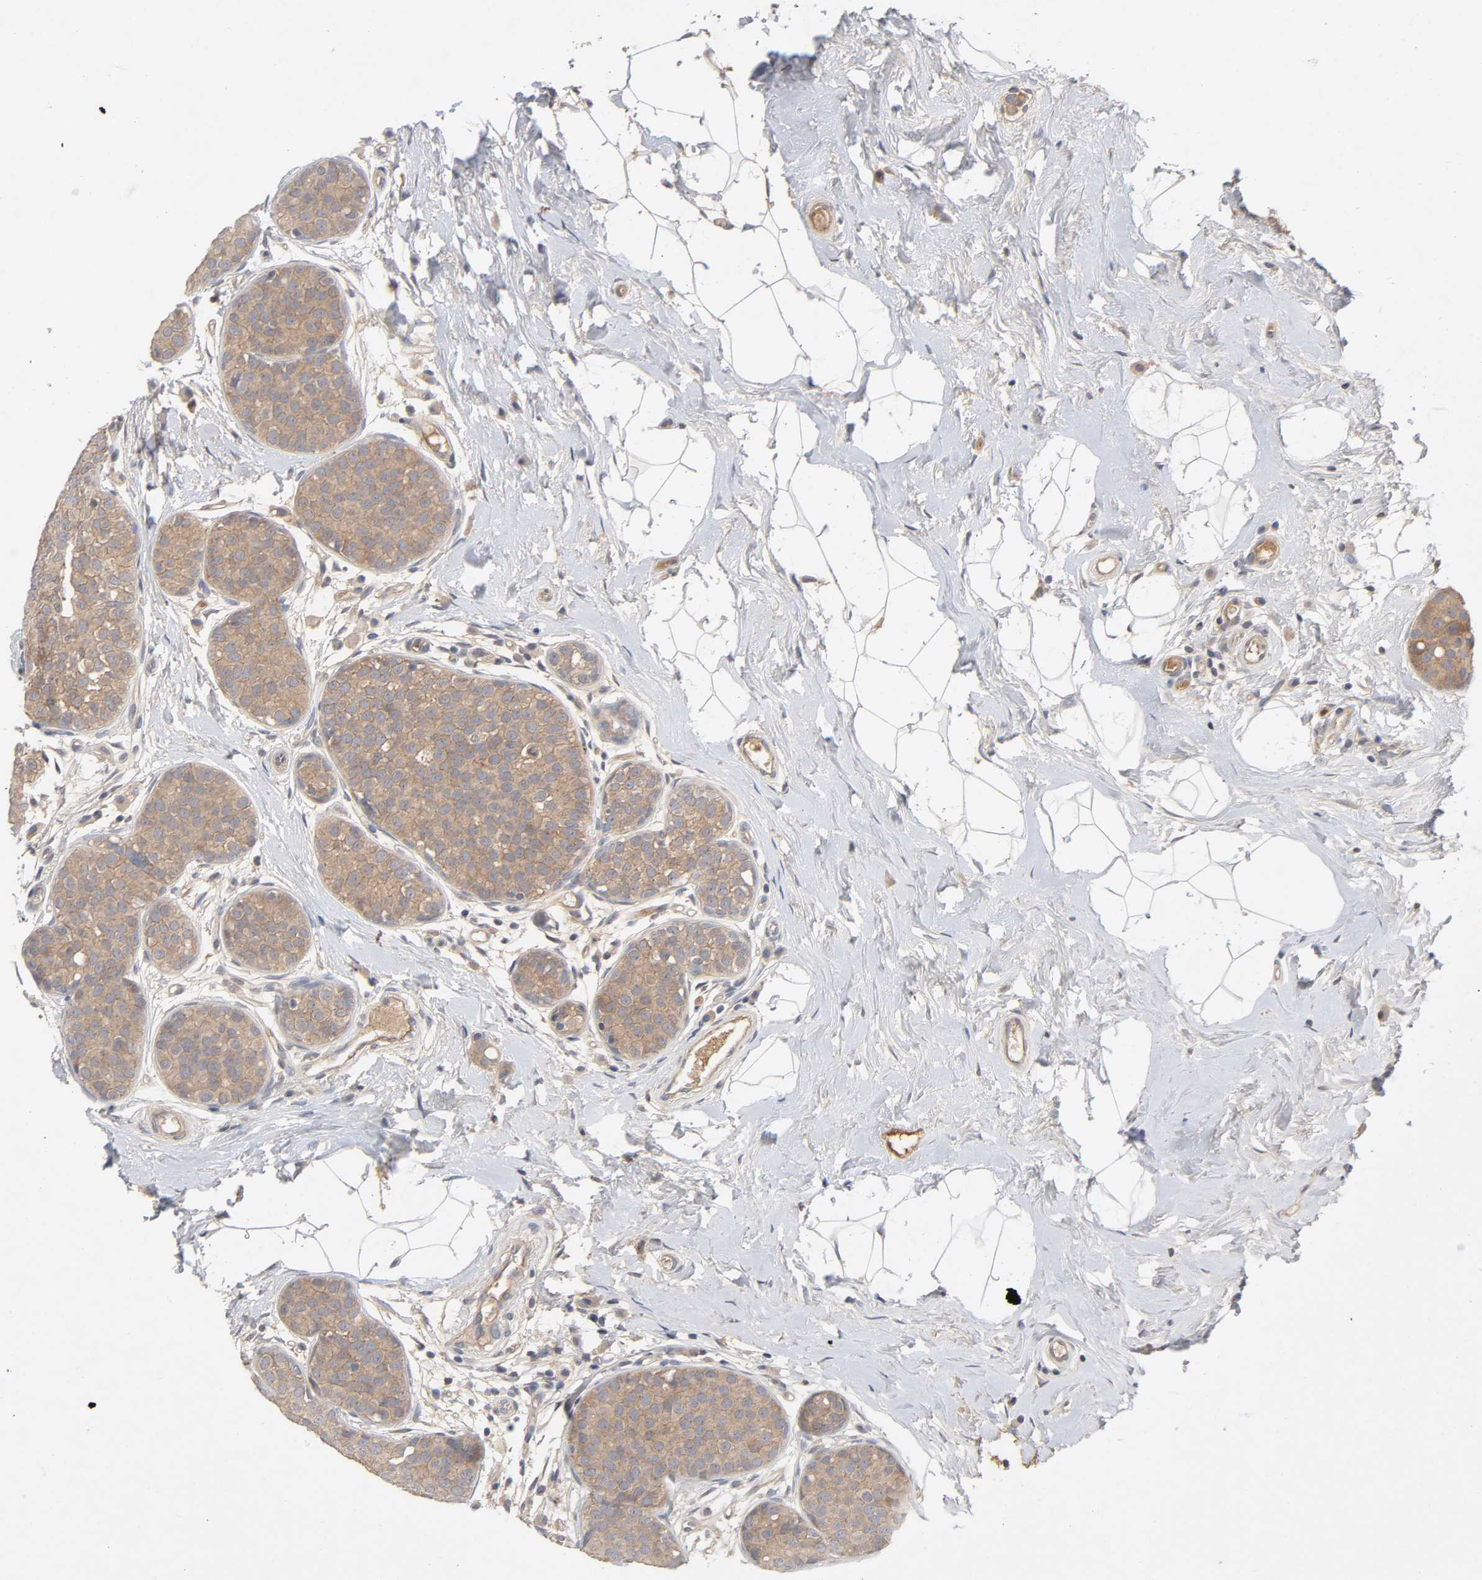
{"staining": {"intensity": "moderate", "quantity": ">75%", "location": "cytoplasmic/membranous"}, "tissue": "breast cancer", "cell_type": "Tumor cells", "image_type": "cancer", "snomed": [{"axis": "morphology", "description": "Lobular carcinoma, in situ"}, {"axis": "morphology", "description": "Lobular carcinoma"}, {"axis": "topography", "description": "Breast"}], "caption": "Protein expression analysis of human breast lobular carcinoma in situ reveals moderate cytoplasmic/membranous staining in about >75% of tumor cells.", "gene": "CPB2", "patient": {"sex": "female", "age": 41}}